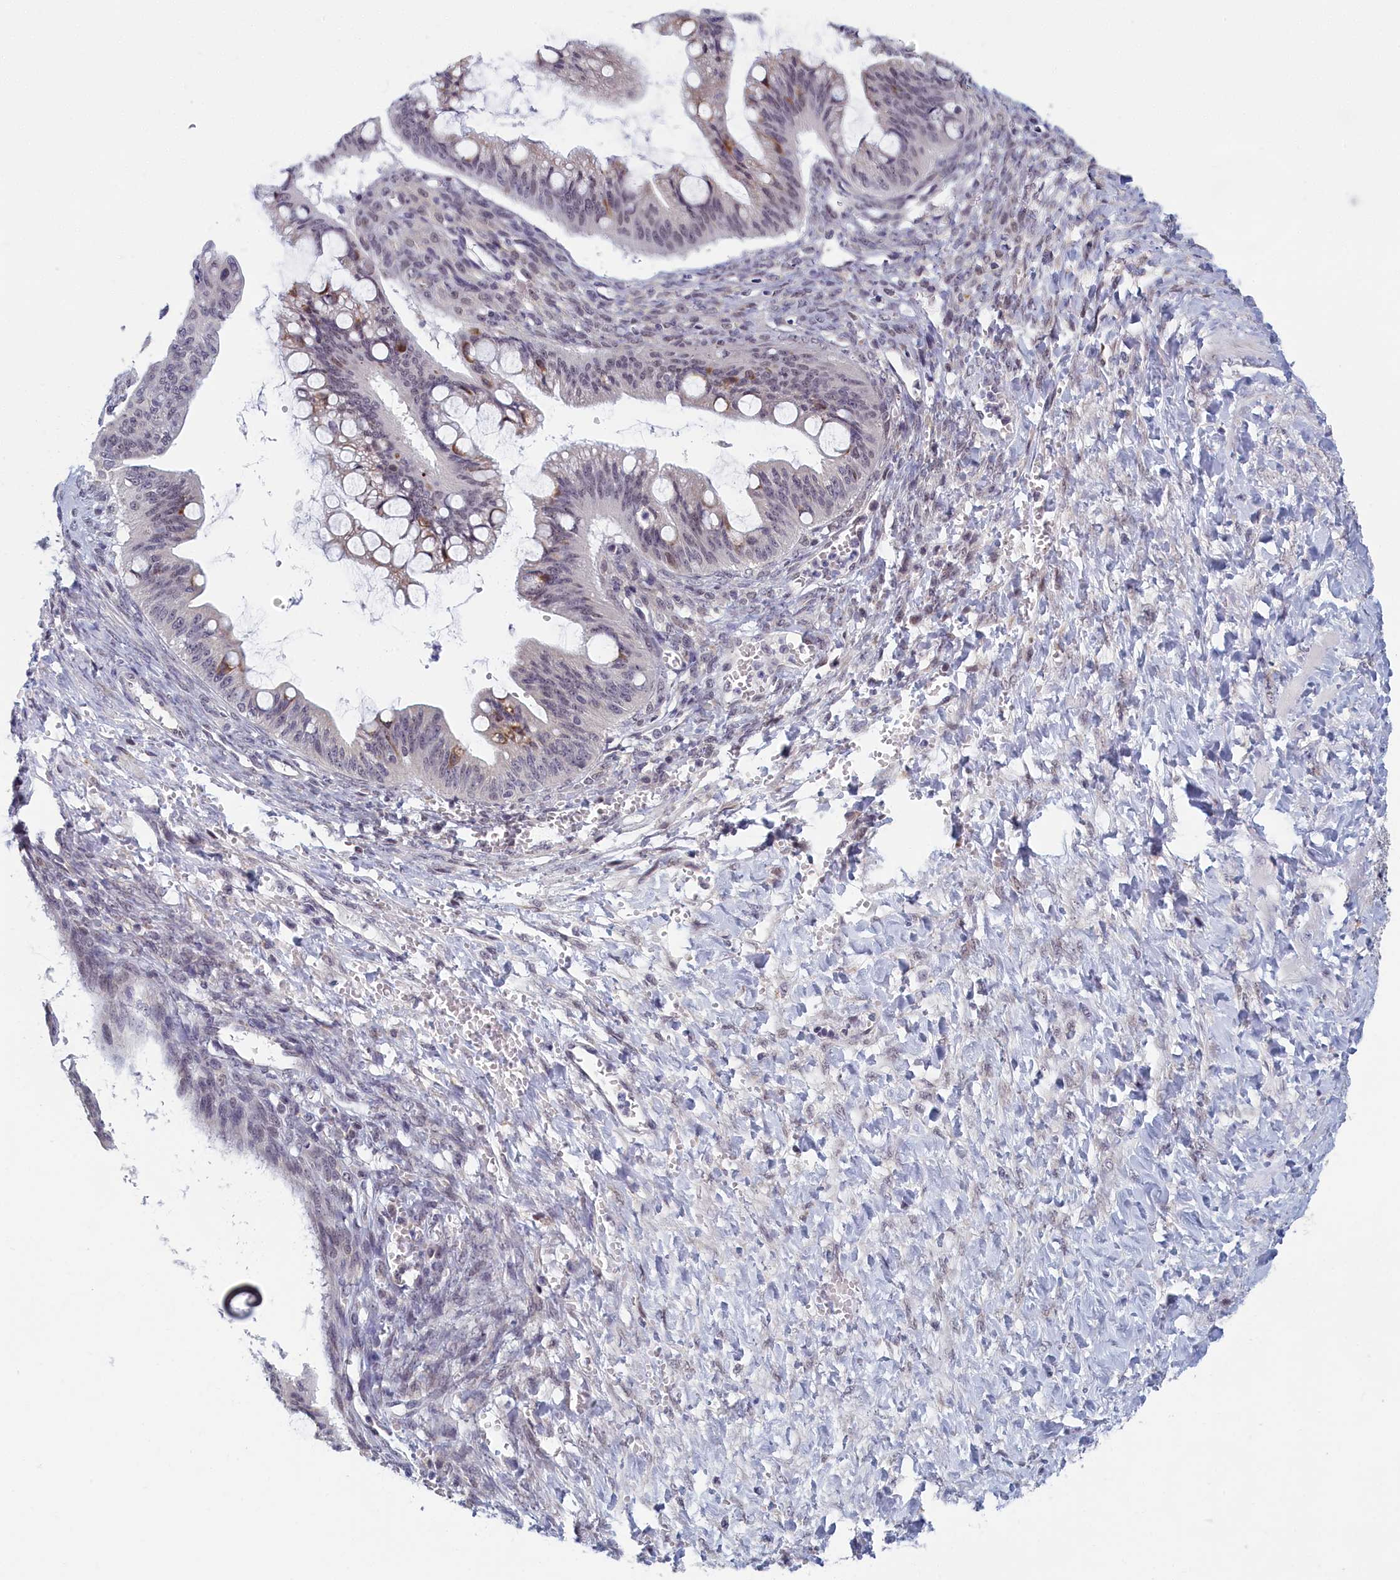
{"staining": {"intensity": "negative", "quantity": "none", "location": "none"}, "tissue": "ovarian cancer", "cell_type": "Tumor cells", "image_type": "cancer", "snomed": [{"axis": "morphology", "description": "Cystadenocarcinoma, mucinous, NOS"}, {"axis": "topography", "description": "Ovary"}], "caption": "Ovarian cancer was stained to show a protein in brown. There is no significant positivity in tumor cells.", "gene": "DNAJC17", "patient": {"sex": "female", "age": 73}}